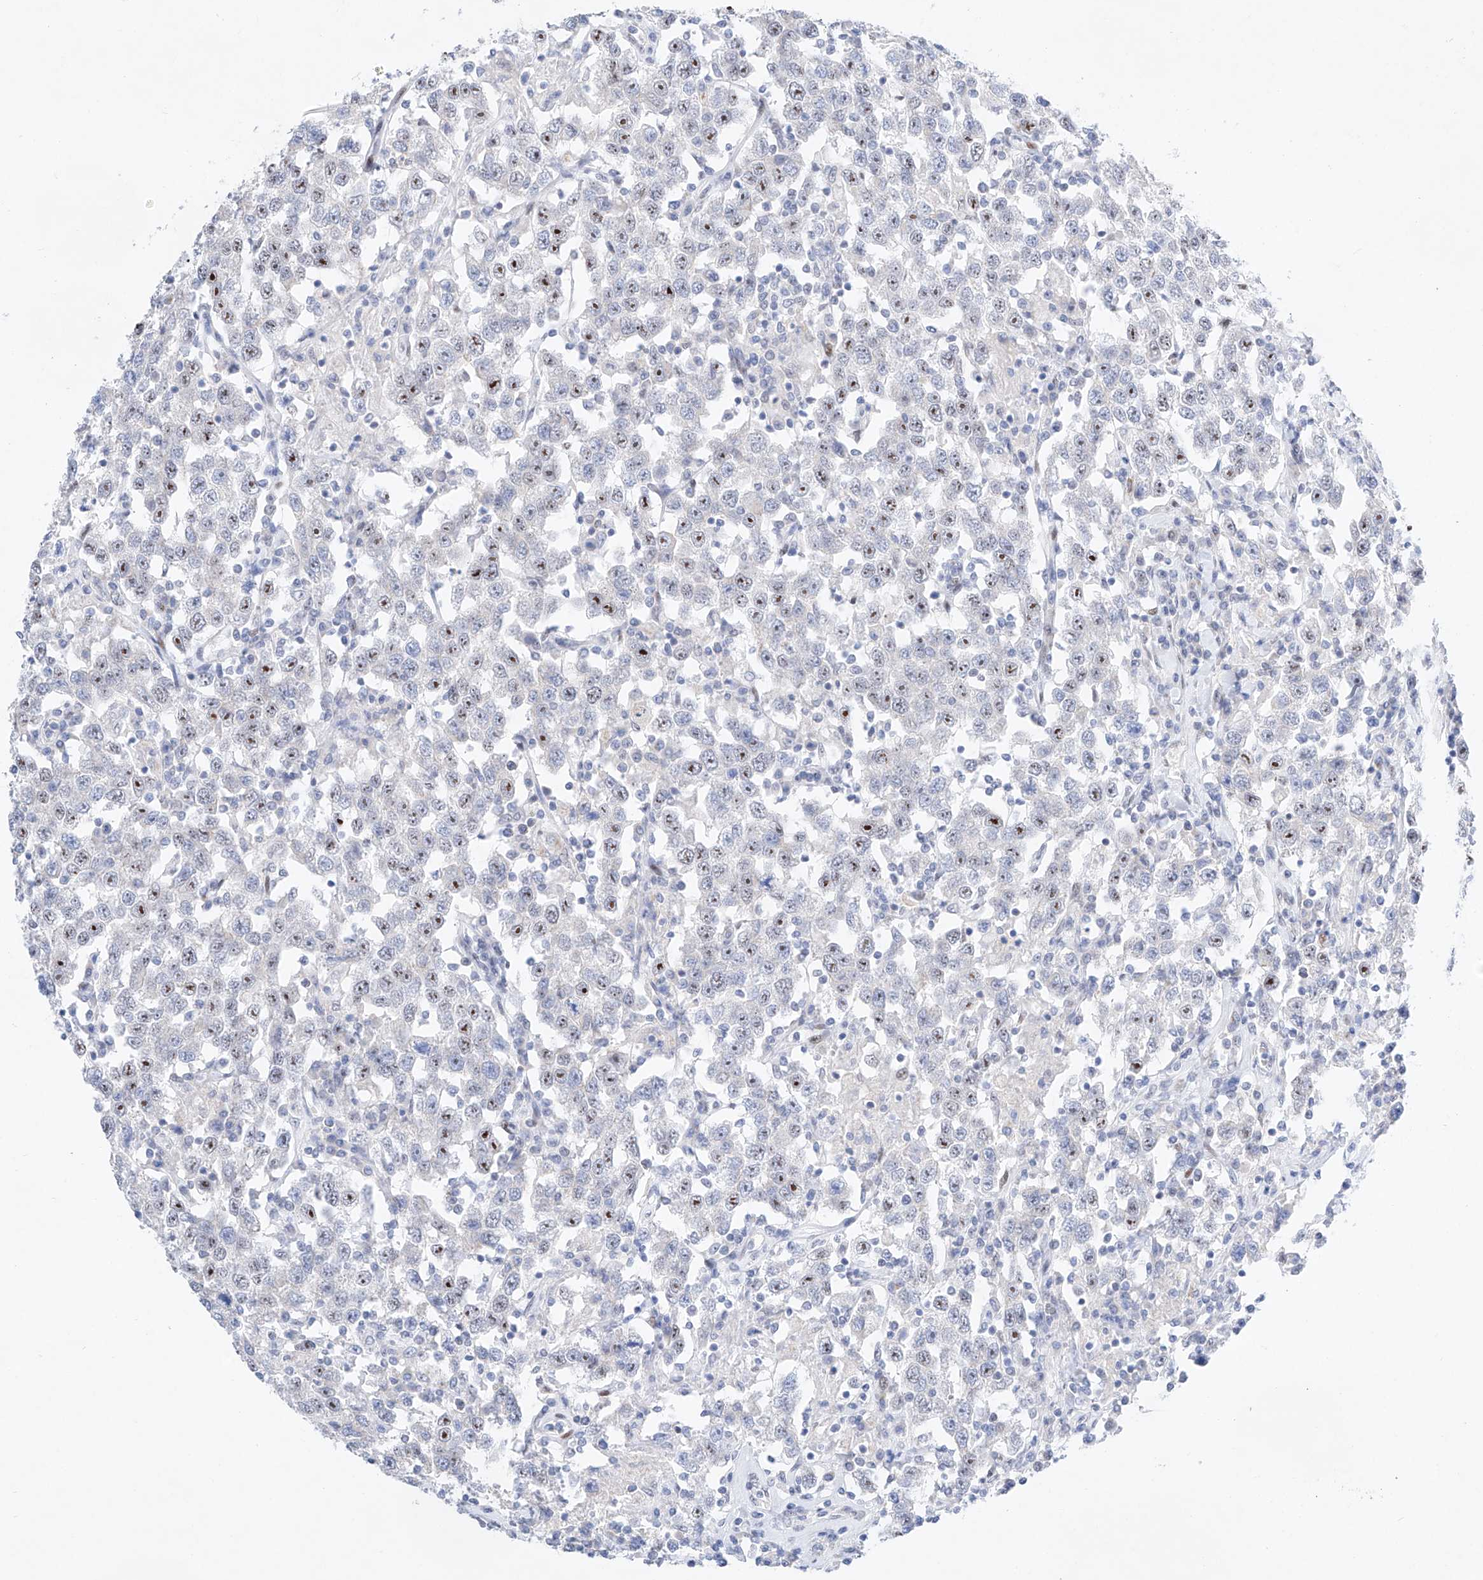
{"staining": {"intensity": "moderate", "quantity": "25%-75%", "location": "nuclear"}, "tissue": "testis cancer", "cell_type": "Tumor cells", "image_type": "cancer", "snomed": [{"axis": "morphology", "description": "Seminoma, NOS"}, {"axis": "topography", "description": "Testis"}], "caption": "Tumor cells reveal moderate nuclear expression in about 25%-75% of cells in testis cancer (seminoma).", "gene": "NT5C3B", "patient": {"sex": "male", "age": 41}}